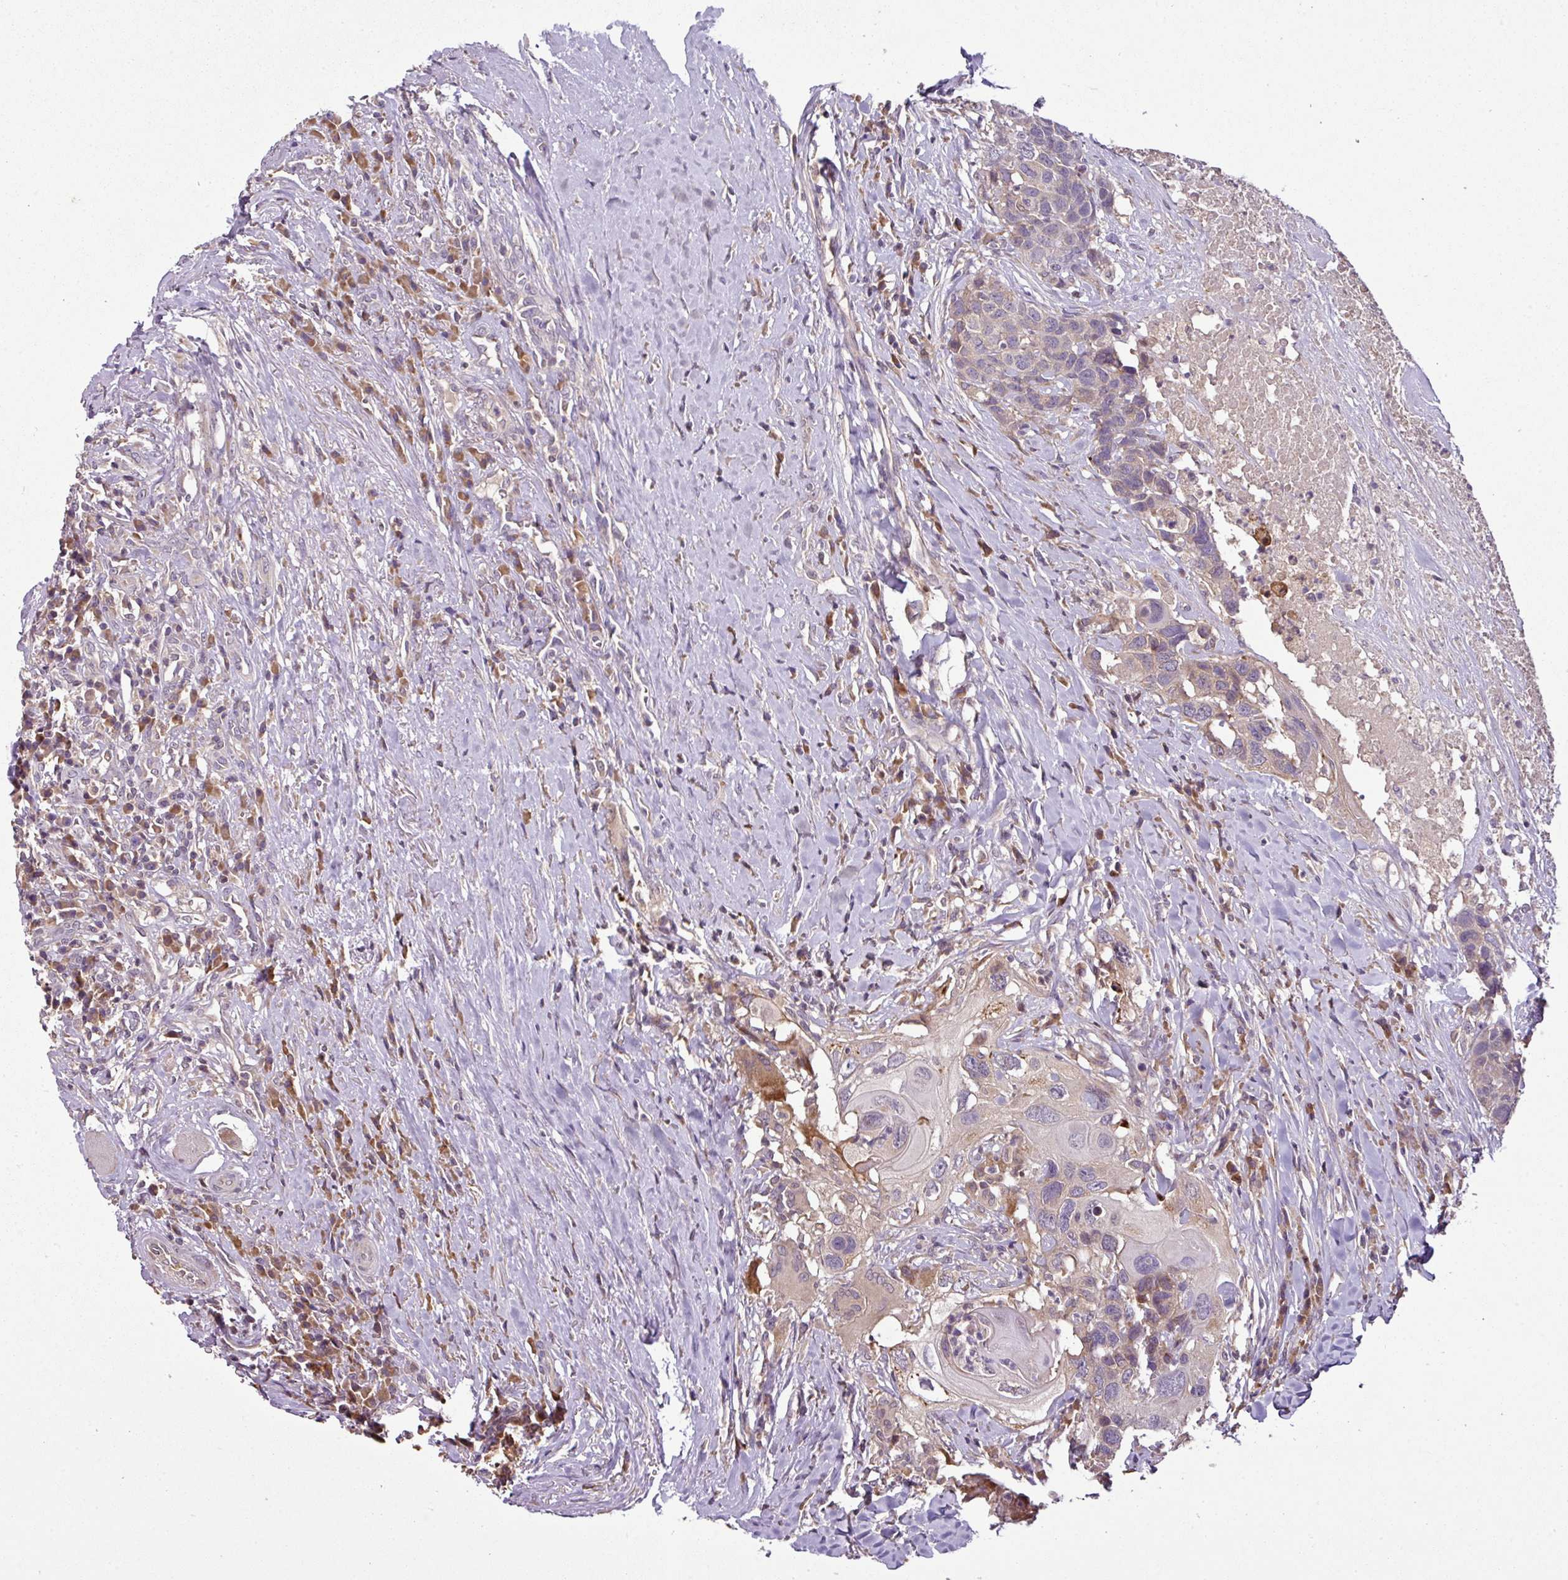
{"staining": {"intensity": "weak", "quantity": "<25%", "location": "cytoplasmic/membranous"}, "tissue": "head and neck cancer", "cell_type": "Tumor cells", "image_type": "cancer", "snomed": [{"axis": "morphology", "description": "Squamous cell carcinoma, NOS"}, {"axis": "topography", "description": "Head-Neck"}], "caption": "DAB immunohistochemical staining of head and neck cancer (squamous cell carcinoma) reveals no significant positivity in tumor cells. (DAB (3,3'-diaminobenzidine) immunohistochemistry with hematoxylin counter stain).", "gene": "SPCS3", "patient": {"sex": "male", "age": 66}}